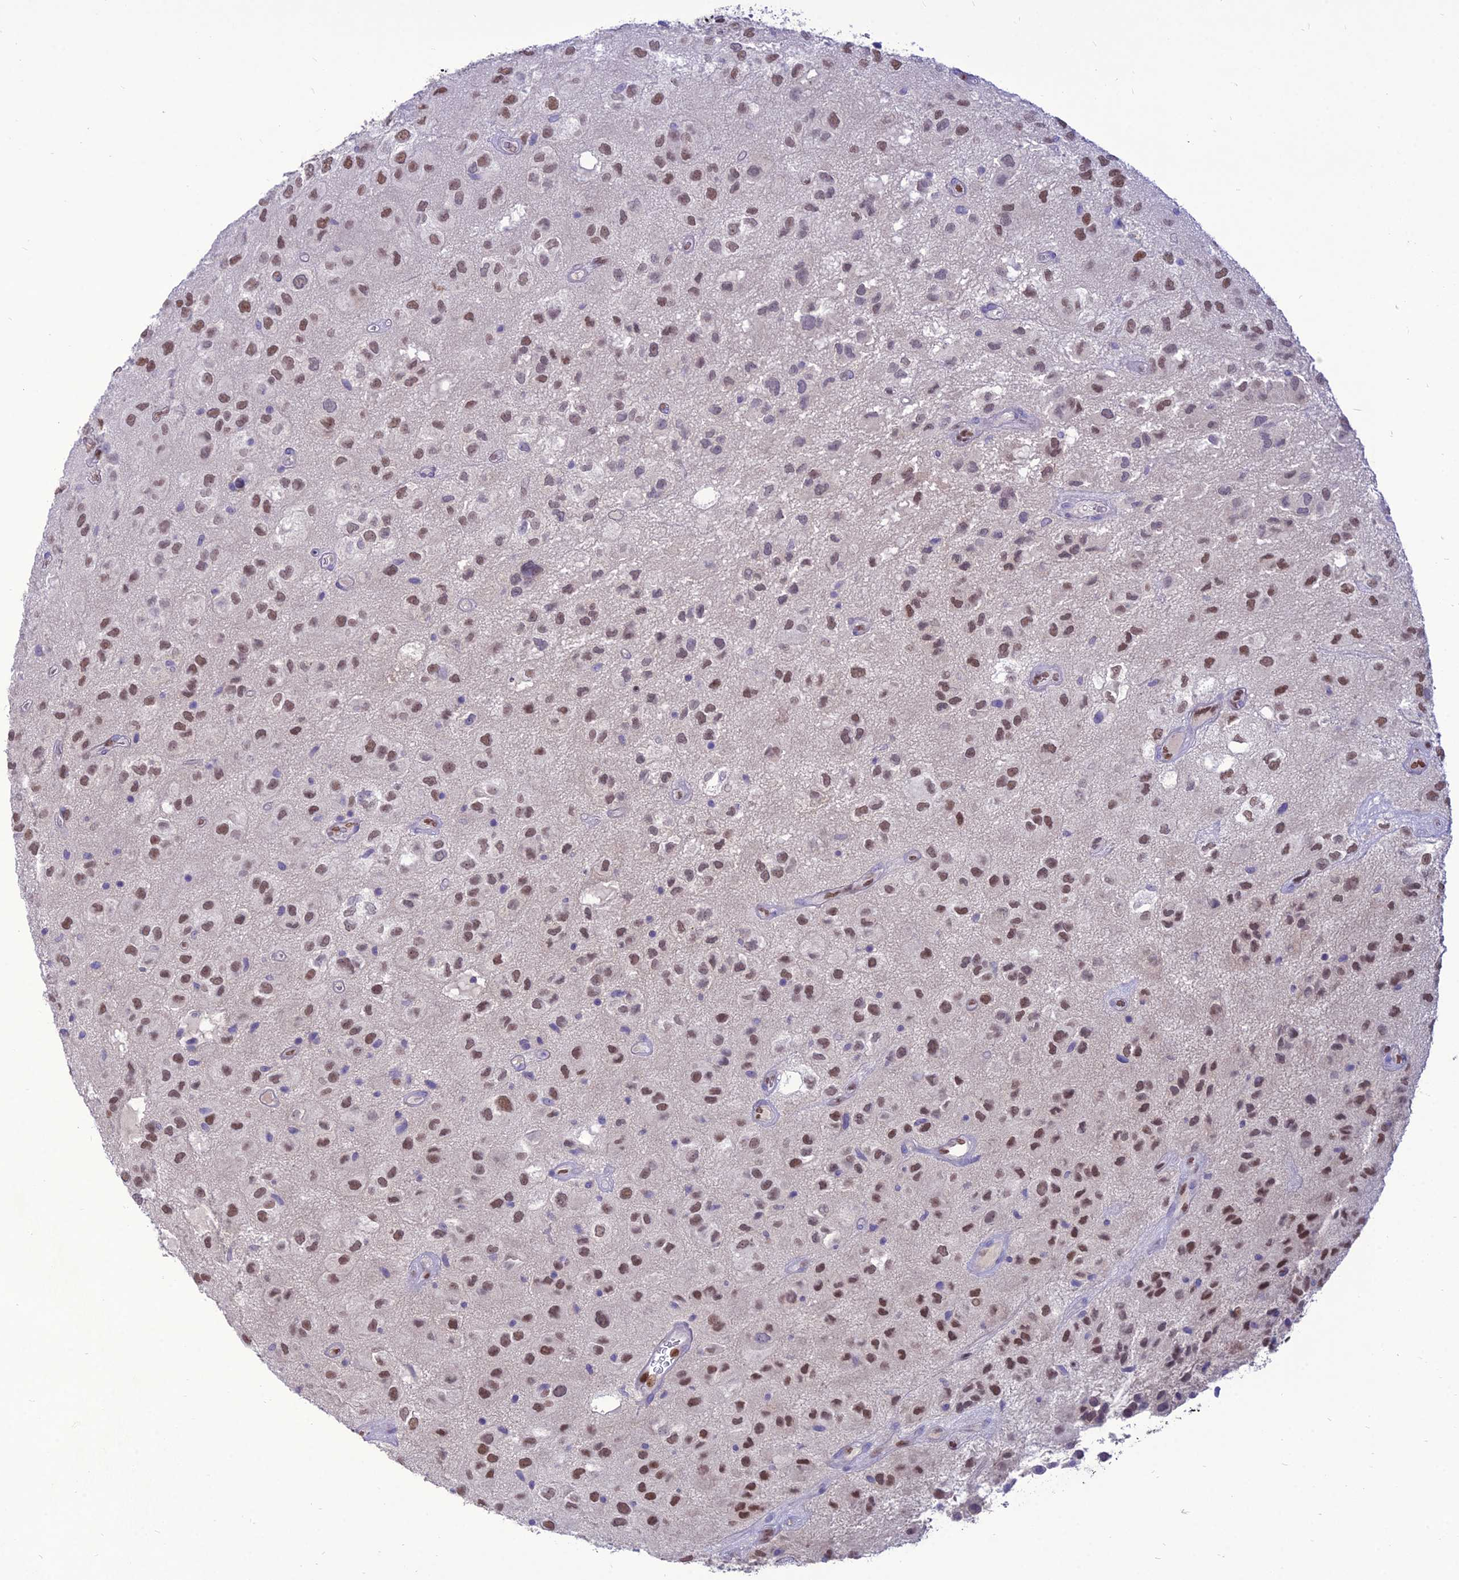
{"staining": {"intensity": "moderate", "quantity": ">75%", "location": "nuclear"}, "tissue": "glioma", "cell_type": "Tumor cells", "image_type": "cancer", "snomed": [{"axis": "morphology", "description": "Glioma, malignant, Low grade"}, {"axis": "topography", "description": "Brain"}], "caption": "Immunohistochemistry (IHC) image of neoplastic tissue: human glioma stained using immunohistochemistry reveals medium levels of moderate protein expression localized specifically in the nuclear of tumor cells, appearing as a nuclear brown color.", "gene": "NOVA2", "patient": {"sex": "male", "age": 66}}